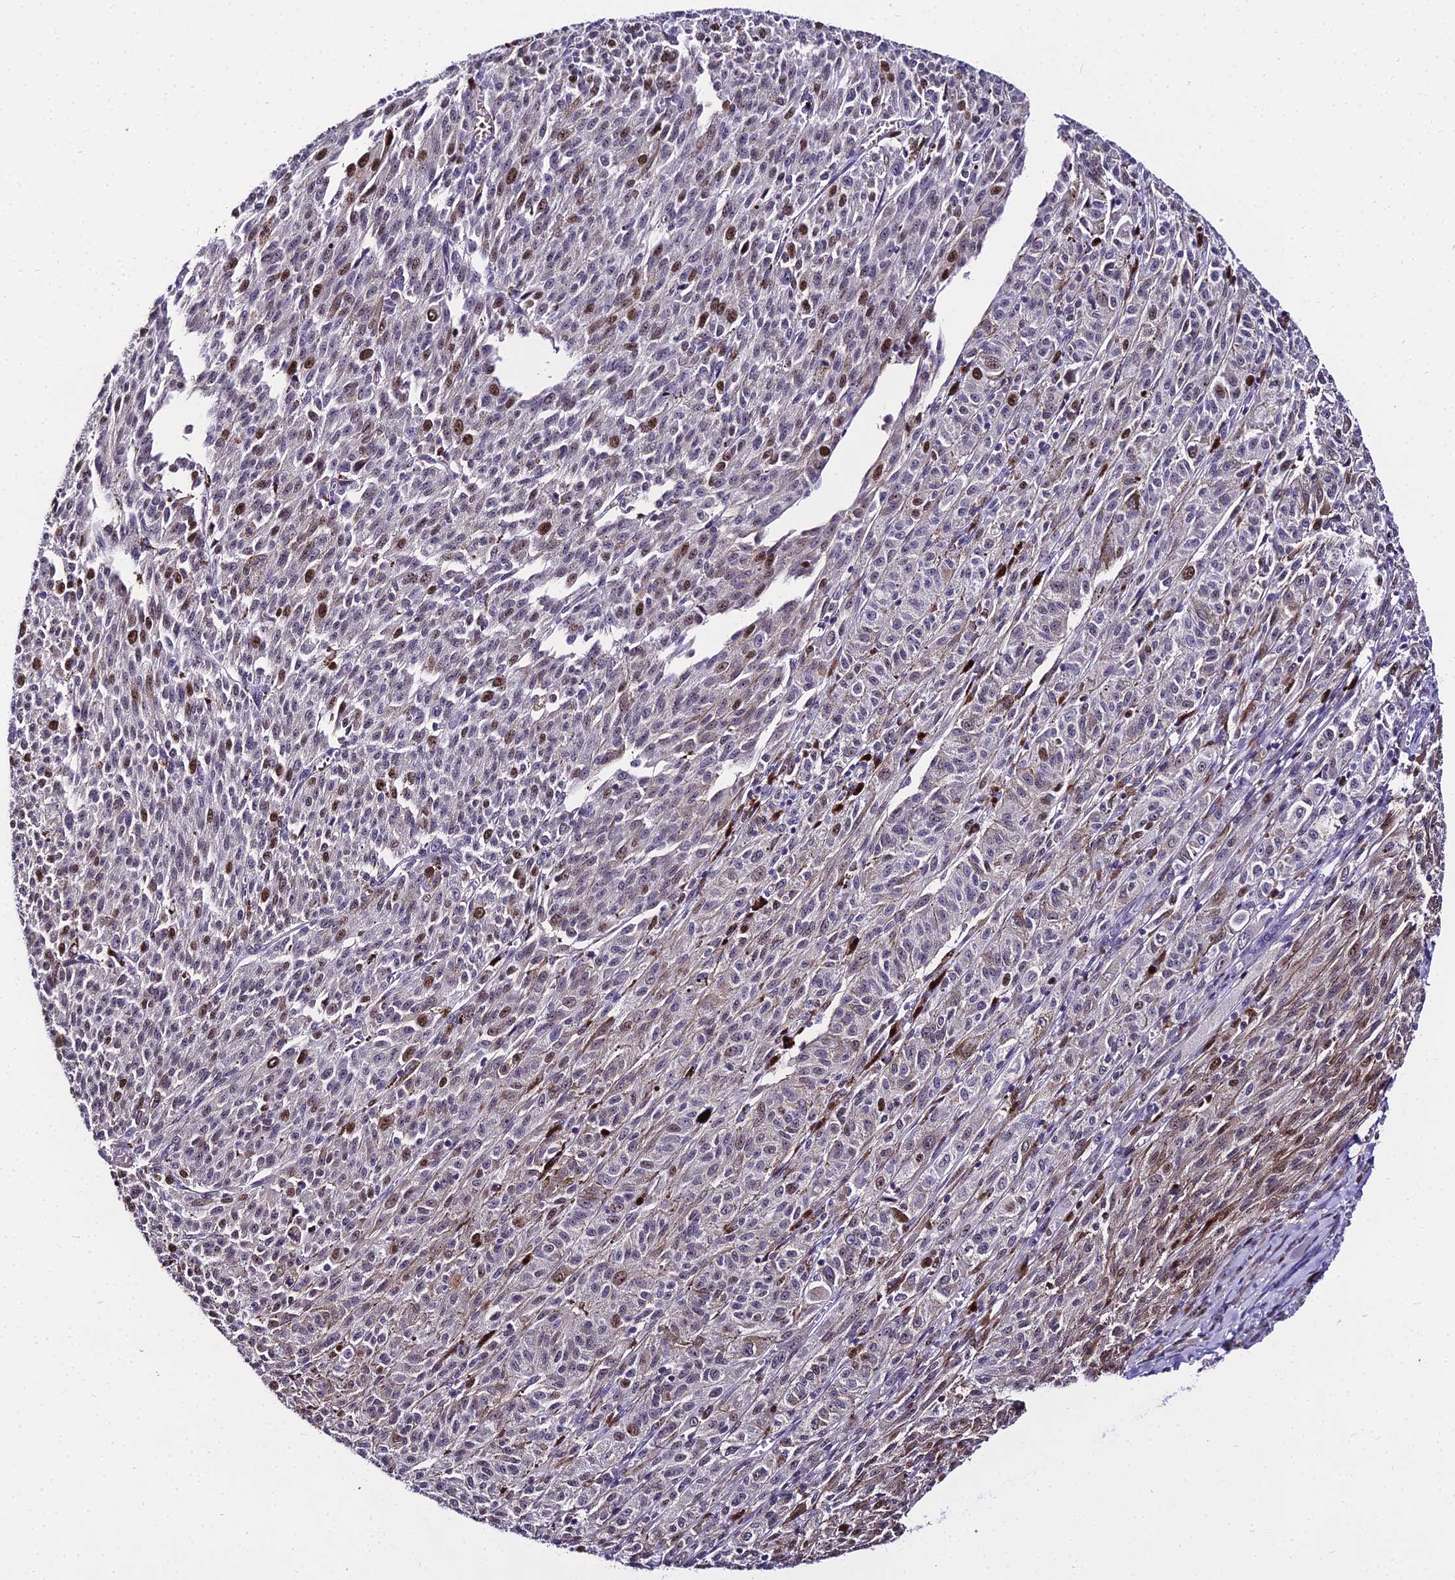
{"staining": {"intensity": "strong", "quantity": "<25%", "location": "nuclear"}, "tissue": "melanoma", "cell_type": "Tumor cells", "image_type": "cancer", "snomed": [{"axis": "morphology", "description": "Malignant melanoma, NOS"}, {"axis": "topography", "description": "Skin"}], "caption": "Melanoma stained with a brown dye reveals strong nuclear positive staining in approximately <25% of tumor cells.", "gene": "TRIML2", "patient": {"sex": "female", "age": 52}}